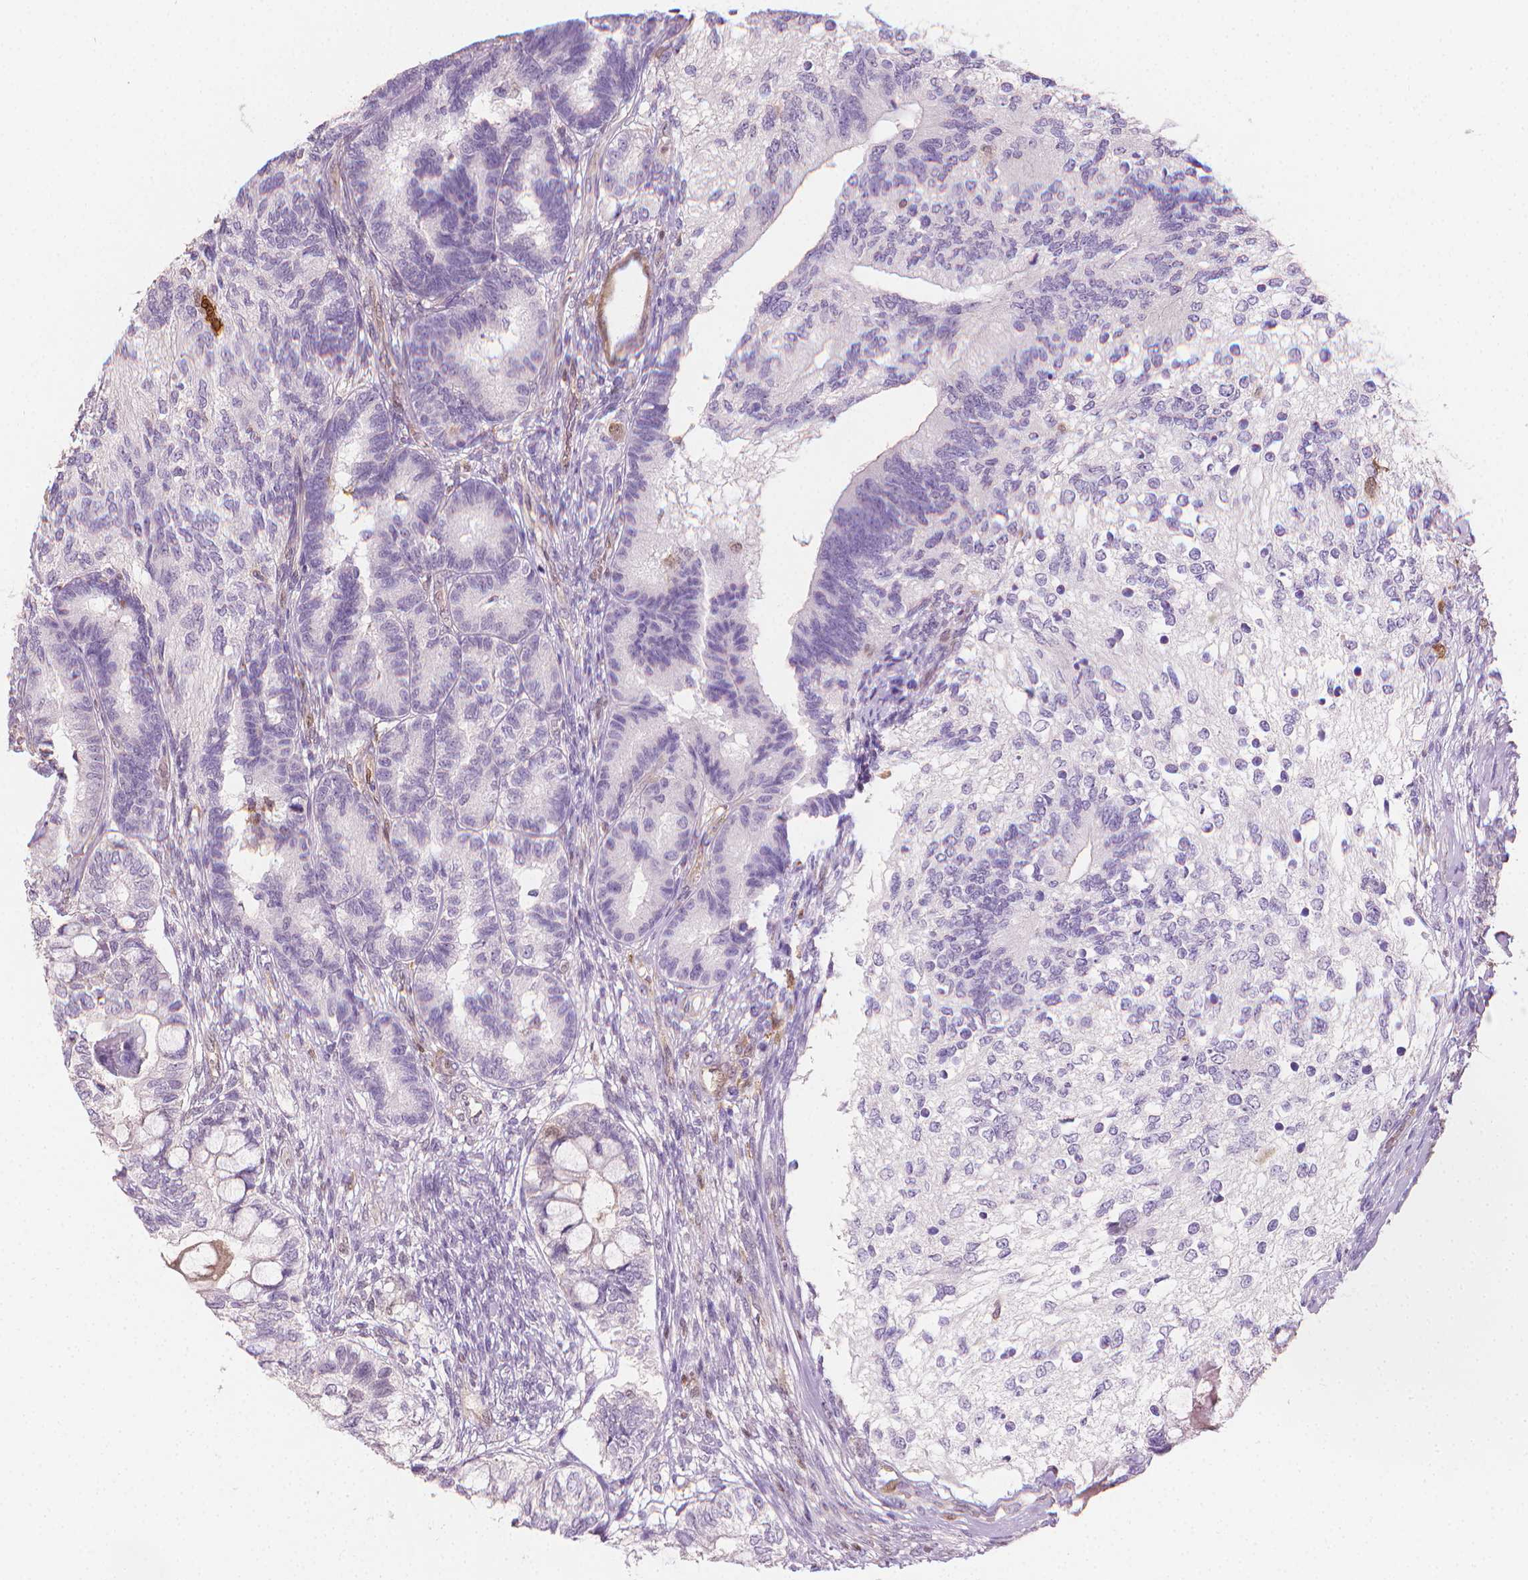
{"staining": {"intensity": "negative", "quantity": "none", "location": "none"}, "tissue": "testis cancer", "cell_type": "Tumor cells", "image_type": "cancer", "snomed": [{"axis": "morphology", "description": "Seminoma, NOS"}, {"axis": "morphology", "description": "Carcinoma, Embryonal, NOS"}, {"axis": "topography", "description": "Testis"}], "caption": "Immunohistochemical staining of embryonal carcinoma (testis) reveals no significant staining in tumor cells. The staining was performed using DAB to visualize the protein expression in brown, while the nuclei were stained in blue with hematoxylin (Magnification: 20x).", "gene": "TNFAIP2", "patient": {"sex": "male", "age": 41}}